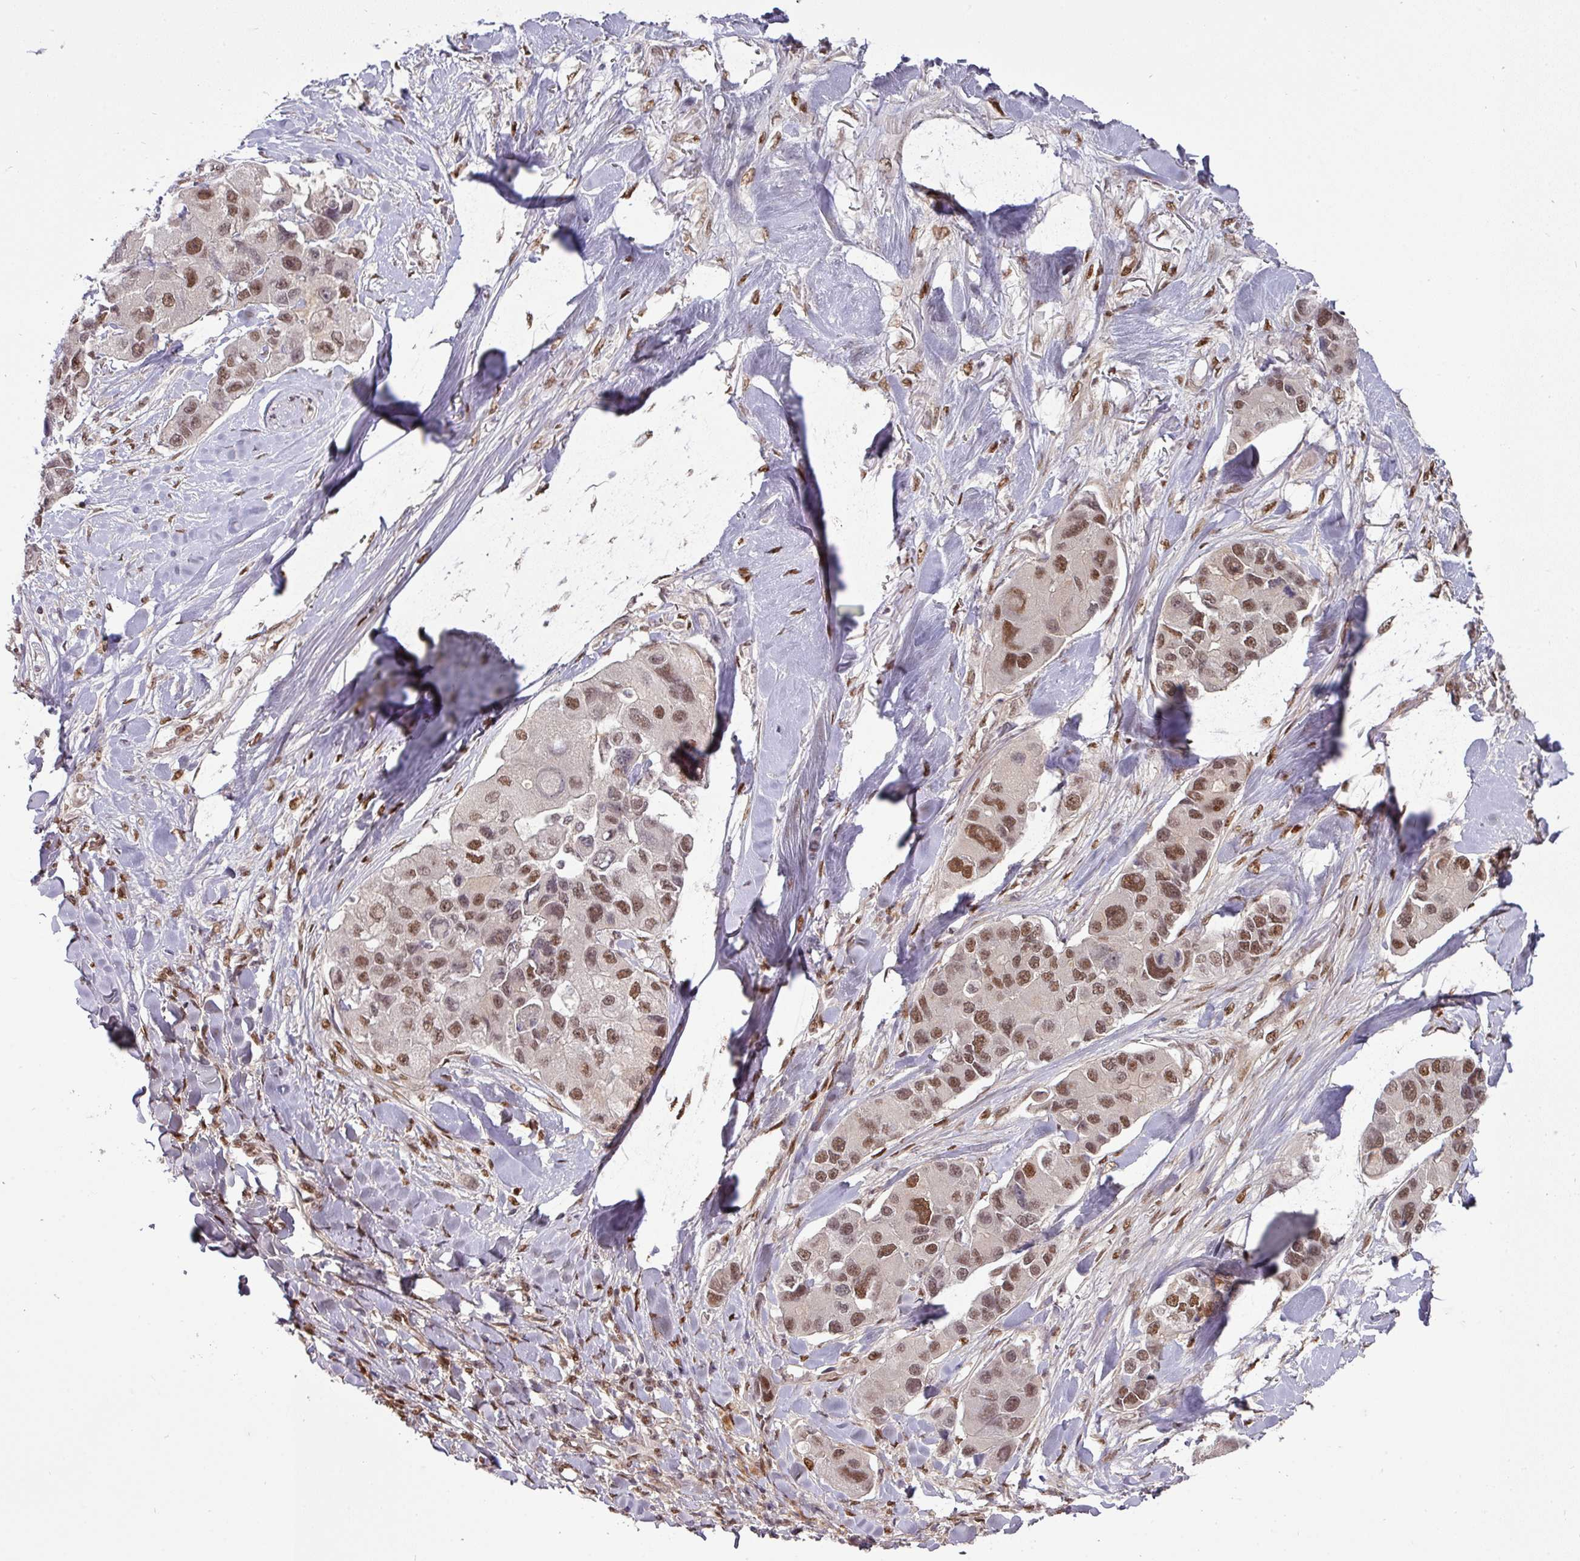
{"staining": {"intensity": "moderate", "quantity": ">75%", "location": "nuclear"}, "tissue": "lung cancer", "cell_type": "Tumor cells", "image_type": "cancer", "snomed": [{"axis": "morphology", "description": "Adenocarcinoma, NOS"}, {"axis": "topography", "description": "Lung"}], "caption": "A medium amount of moderate nuclear positivity is appreciated in approximately >75% of tumor cells in adenocarcinoma (lung) tissue.", "gene": "CIC", "patient": {"sex": "female", "age": 54}}